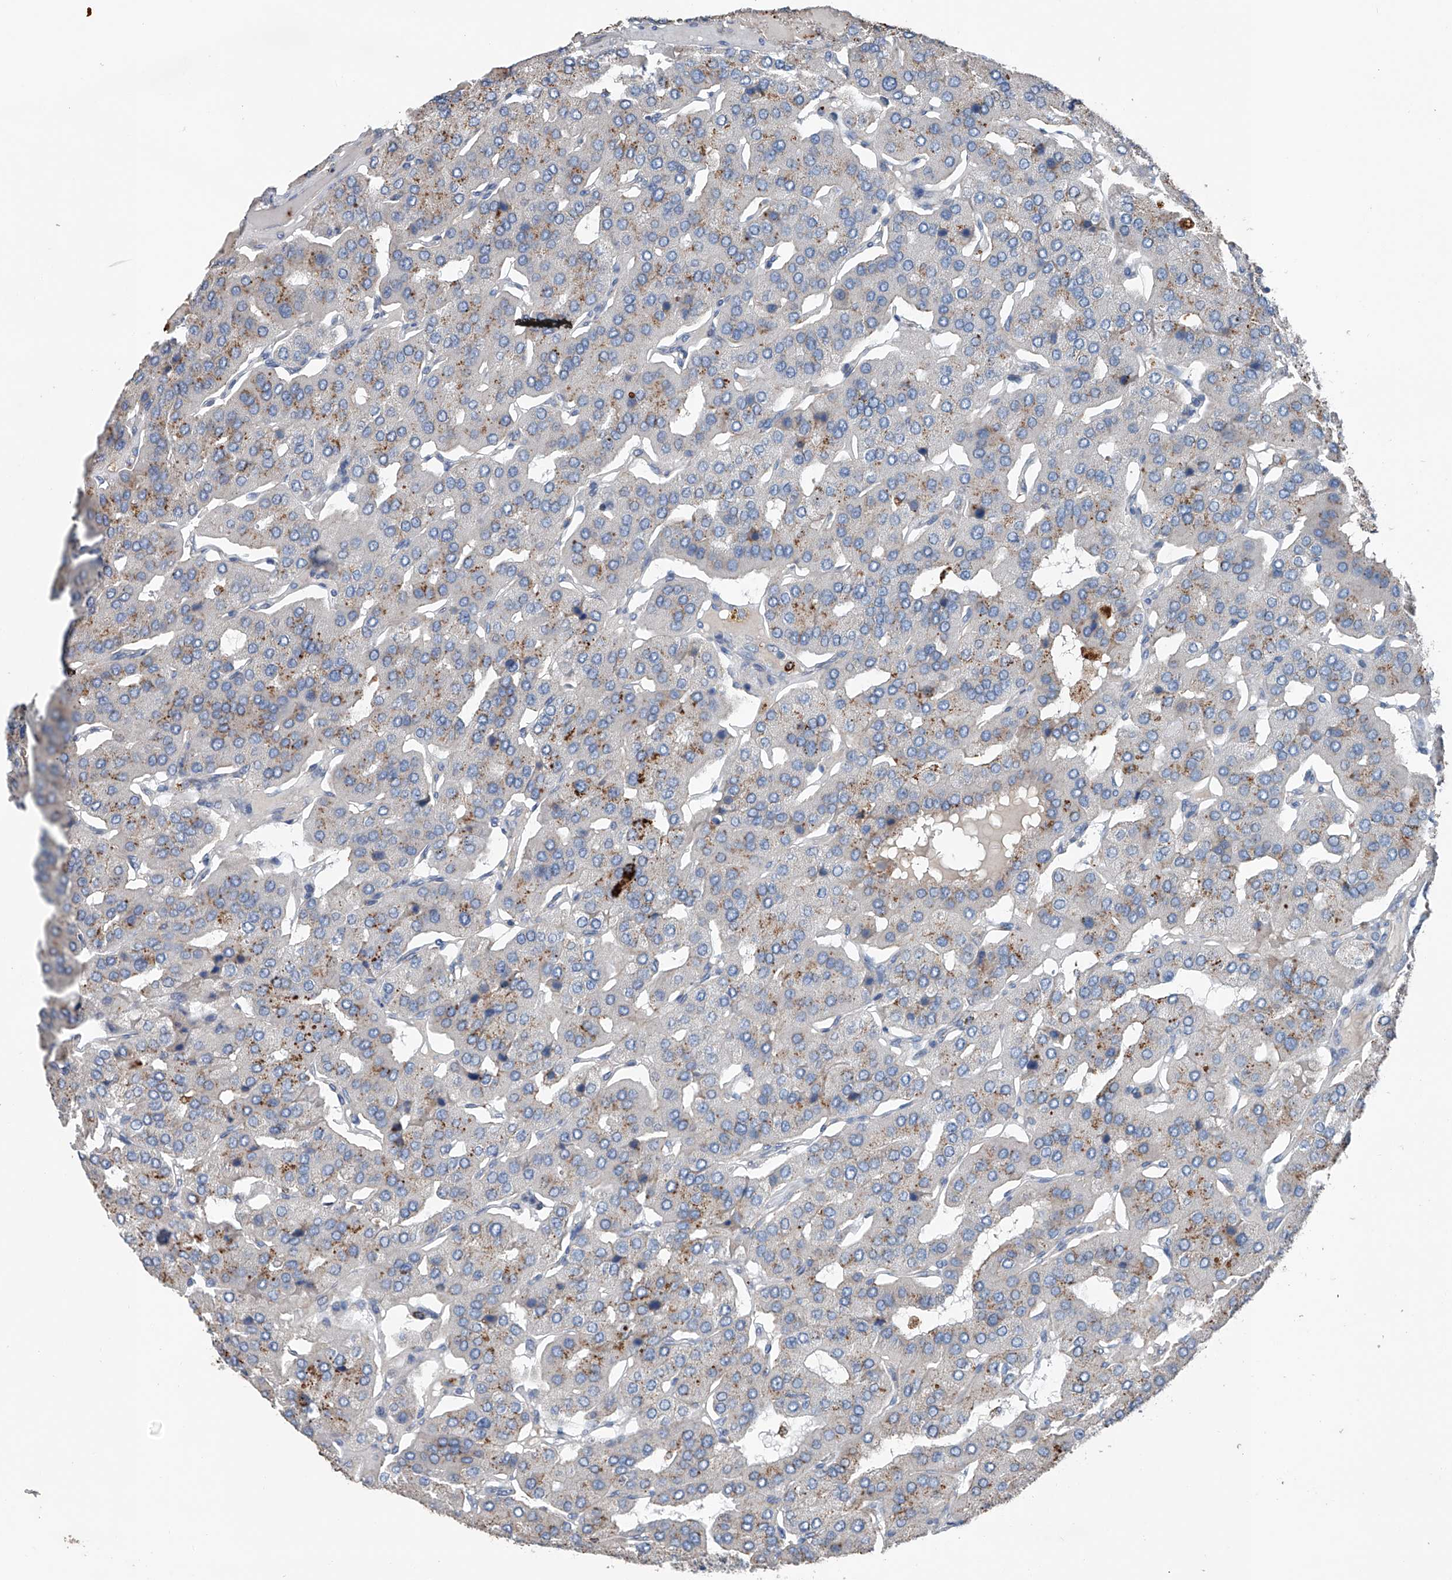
{"staining": {"intensity": "weak", "quantity": "25%-75%", "location": "cytoplasmic/membranous"}, "tissue": "parathyroid gland", "cell_type": "Glandular cells", "image_type": "normal", "snomed": [{"axis": "morphology", "description": "Normal tissue, NOS"}, {"axis": "morphology", "description": "Adenoma, NOS"}, {"axis": "topography", "description": "Parathyroid gland"}], "caption": "A brown stain shows weak cytoplasmic/membranous expression of a protein in glandular cells of unremarkable human parathyroid gland. (brown staining indicates protein expression, while blue staining denotes nuclei).", "gene": "ZNF772", "patient": {"sex": "female", "age": 86}}